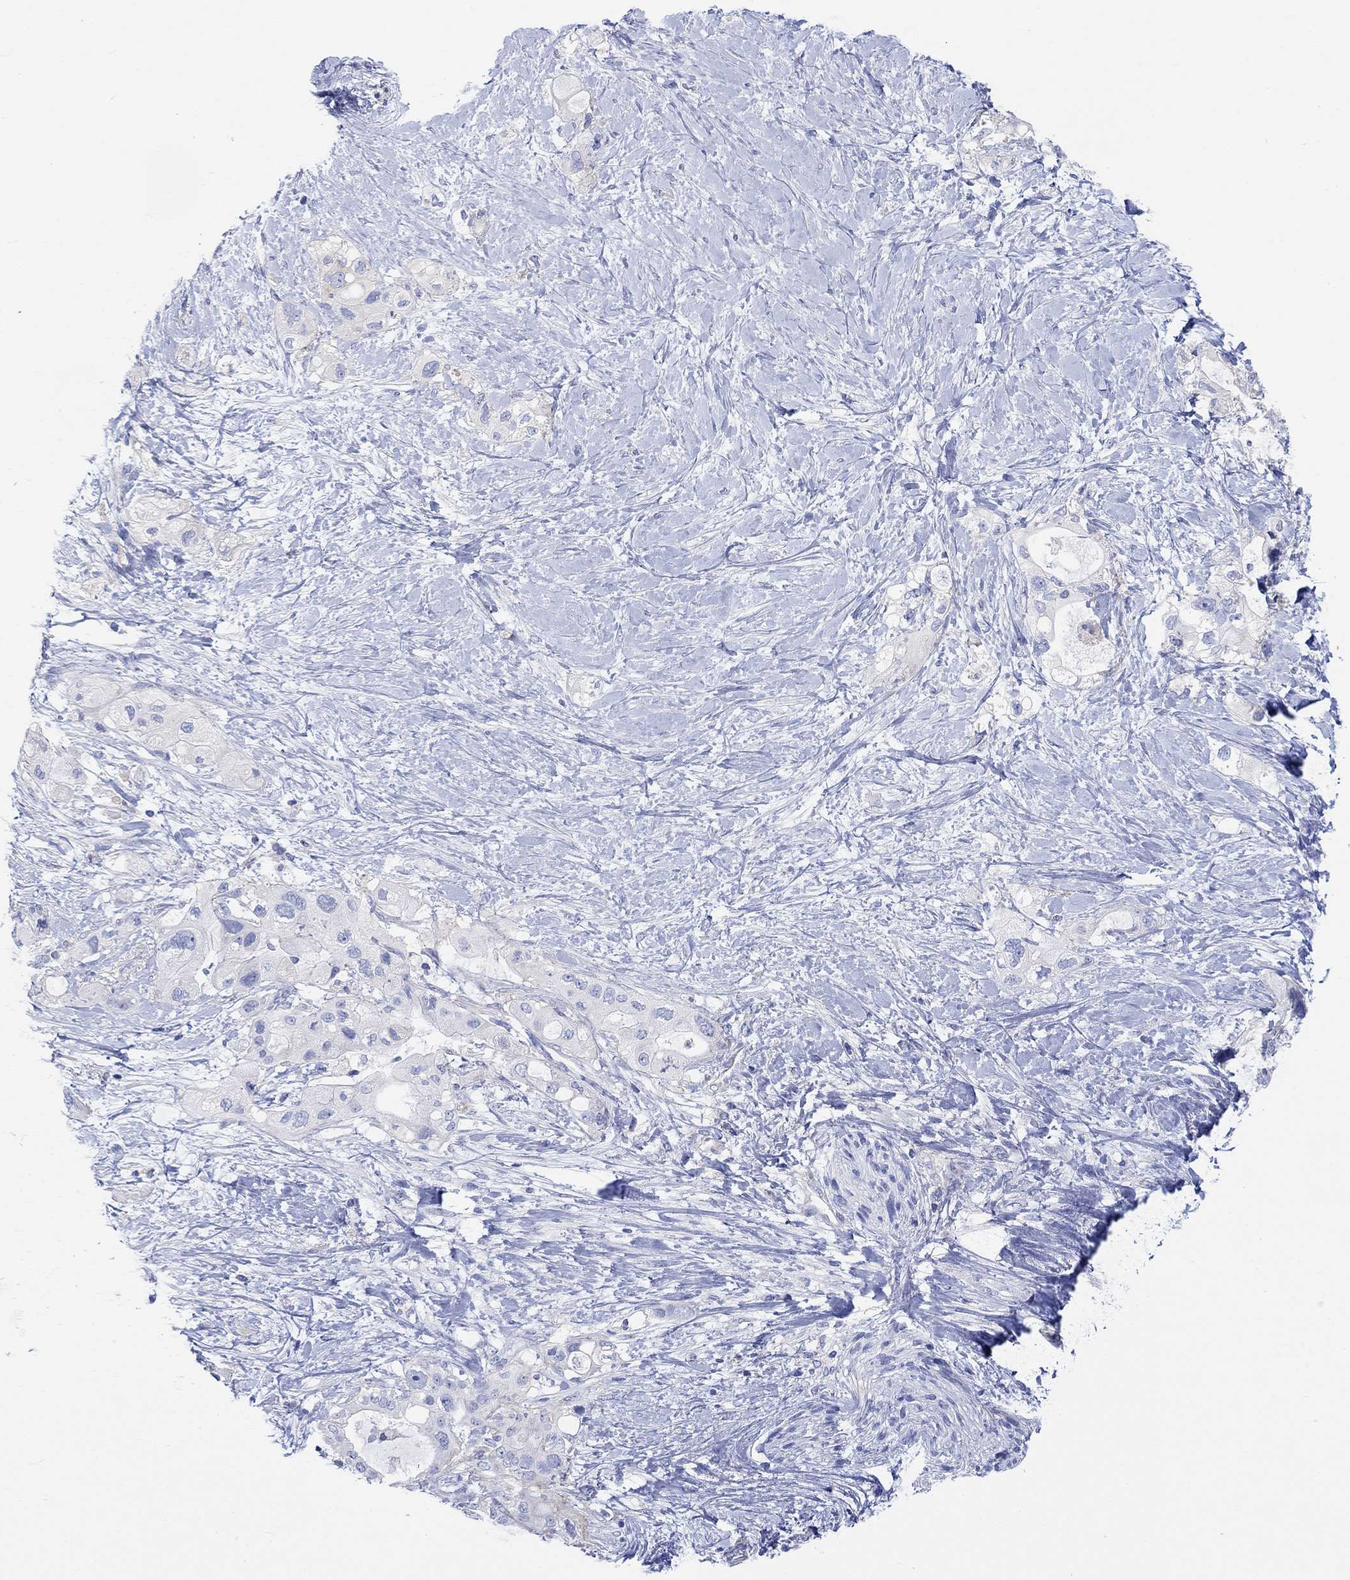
{"staining": {"intensity": "negative", "quantity": "none", "location": "none"}, "tissue": "pancreatic cancer", "cell_type": "Tumor cells", "image_type": "cancer", "snomed": [{"axis": "morphology", "description": "Adenocarcinoma, NOS"}, {"axis": "topography", "description": "Pancreas"}], "caption": "Tumor cells are negative for brown protein staining in pancreatic cancer (adenocarcinoma). The staining was performed using DAB to visualize the protein expression in brown, while the nuclei were stained in blue with hematoxylin (Magnification: 20x).", "gene": "REEP6", "patient": {"sex": "female", "age": 56}}